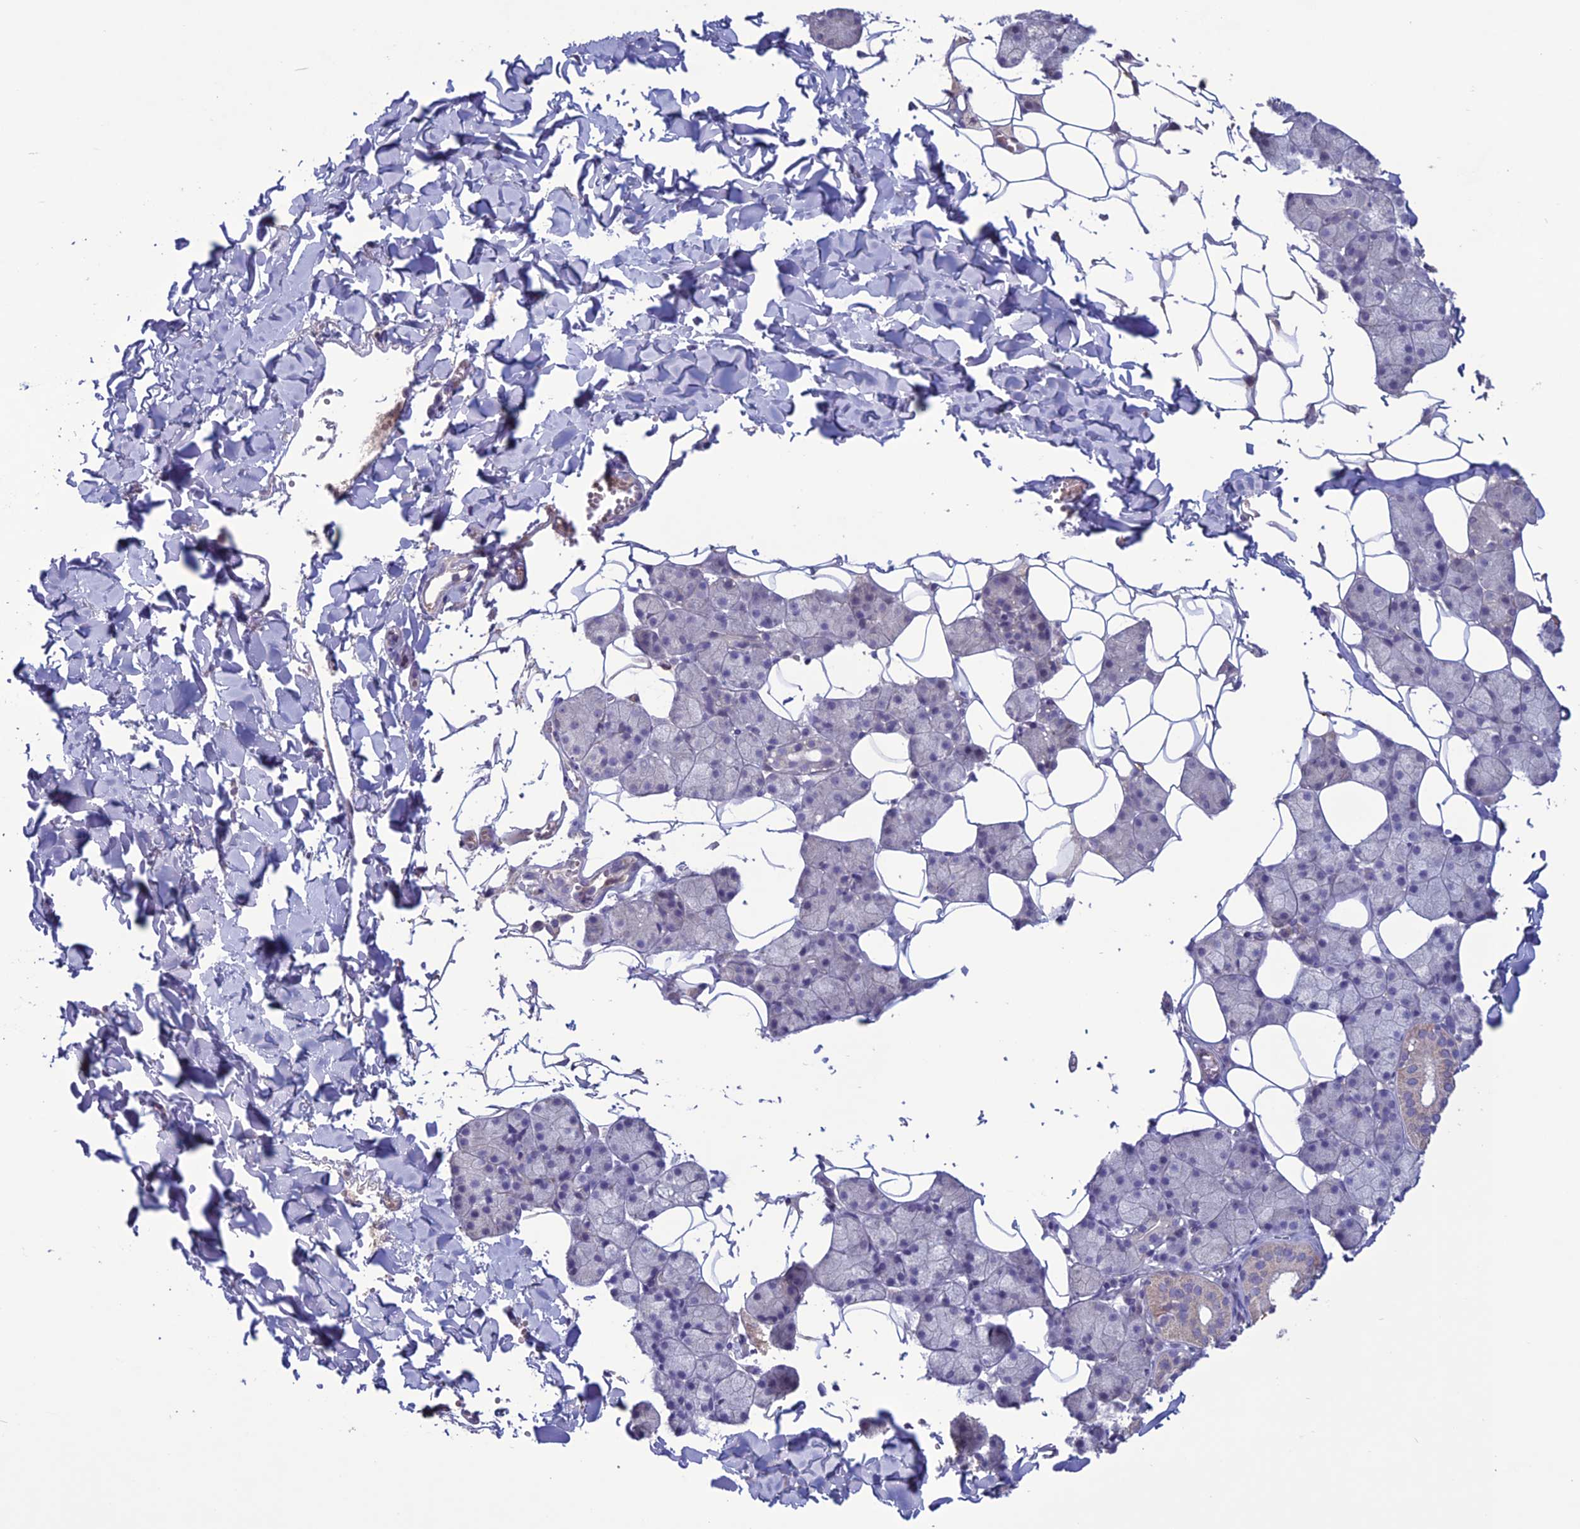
{"staining": {"intensity": "weak", "quantity": "<25%", "location": "cytoplasmic/membranous"}, "tissue": "salivary gland", "cell_type": "Glandular cells", "image_type": "normal", "snomed": [{"axis": "morphology", "description": "Normal tissue, NOS"}, {"axis": "topography", "description": "Salivary gland"}], "caption": "A high-resolution histopathology image shows IHC staining of benign salivary gland, which exhibits no significant staining in glandular cells.", "gene": "C2orf76", "patient": {"sex": "female", "age": 33}}